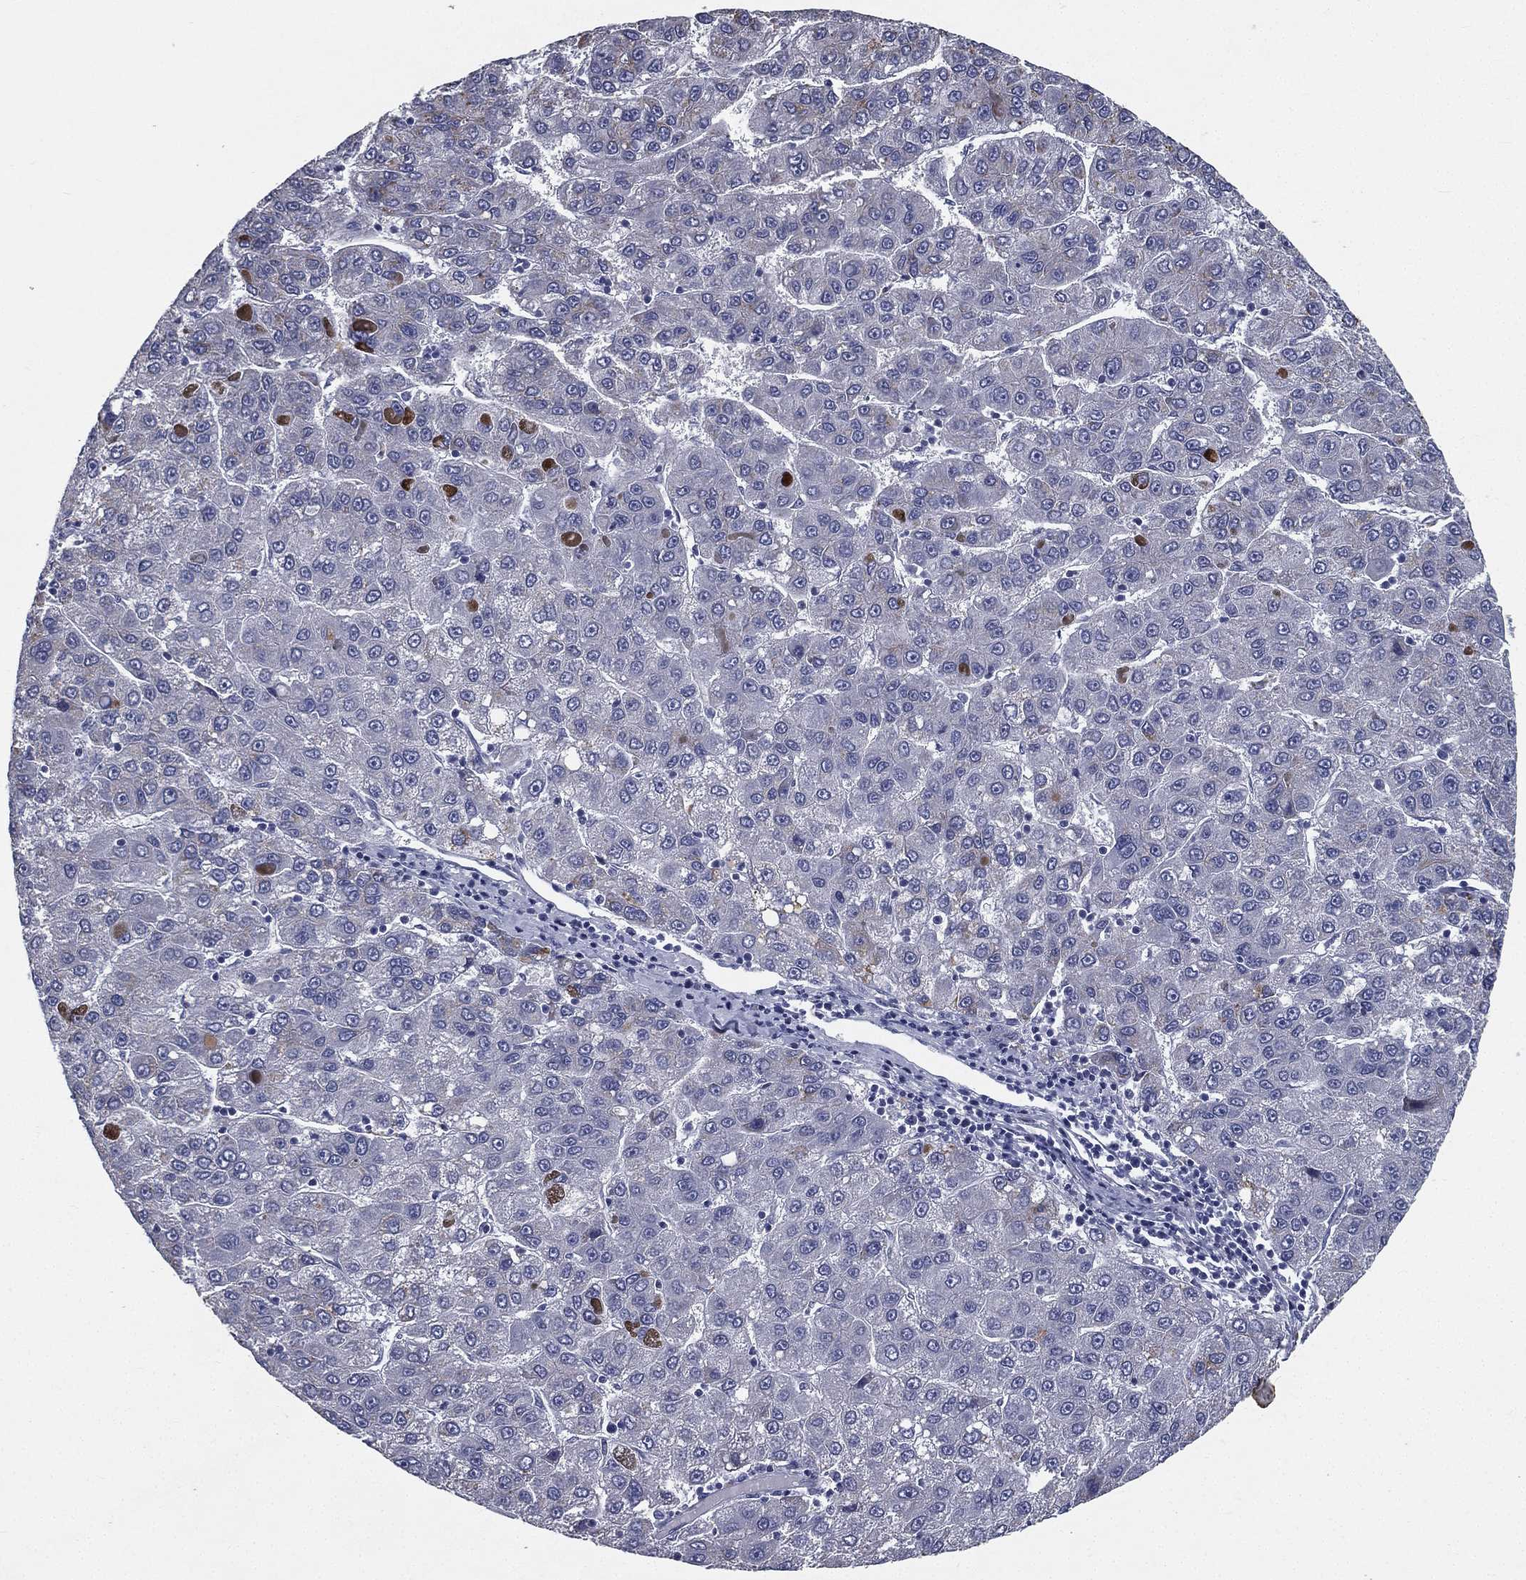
{"staining": {"intensity": "negative", "quantity": "none", "location": "none"}, "tissue": "liver cancer", "cell_type": "Tumor cells", "image_type": "cancer", "snomed": [{"axis": "morphology", "description": "Carcinoma, Hepatocellular, NOS"}, {"axis": "topography", "description": "Liver"}], "caption": "IHC of hepatocellular carcinoma (liver) exhibits no expression in tumor cells.", "gene": "IFT27", "patient": {"sex": "female", "age": 82}}